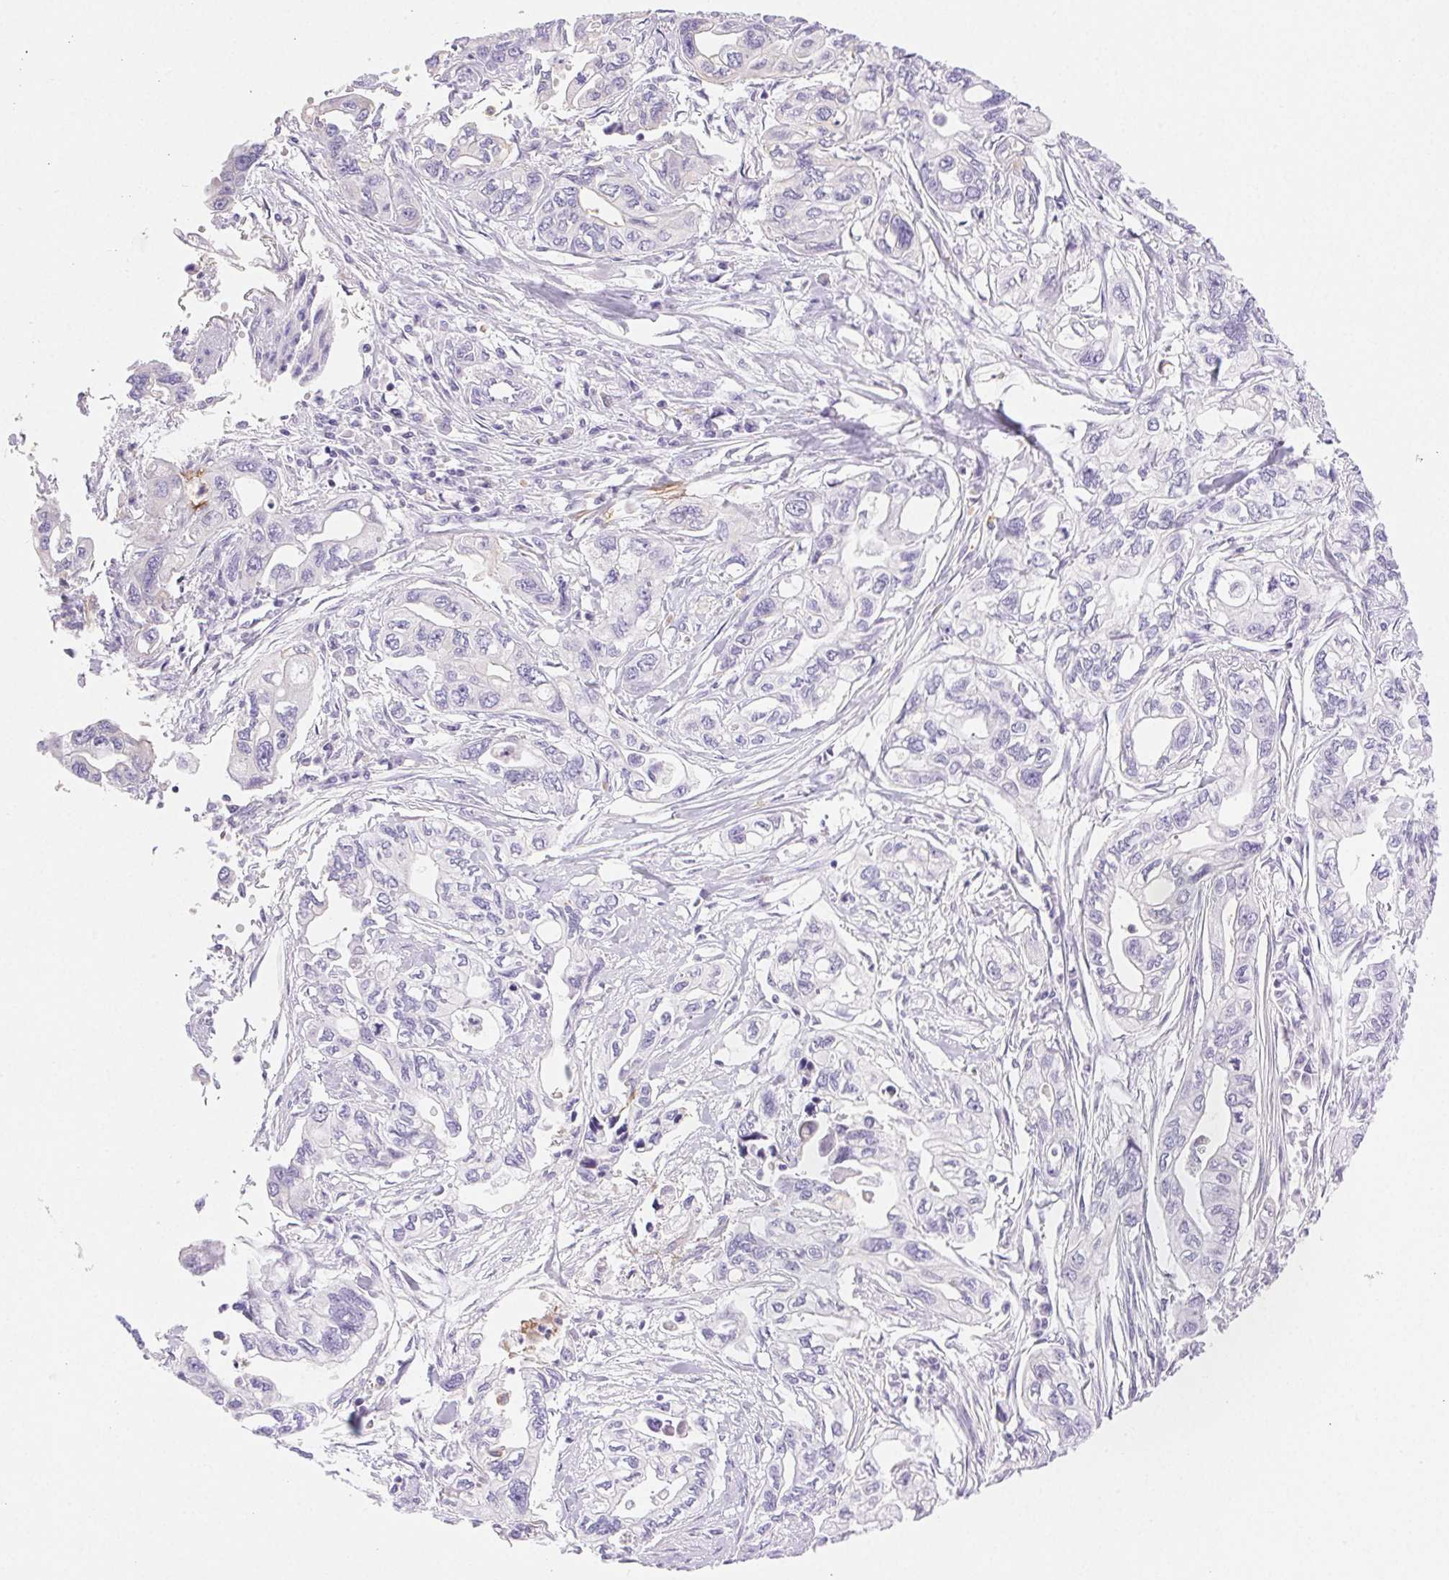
{"staining": {"intensity": "negative", "quantity": "none", "location": "none"}, "tissue": "pancreatic cancer", "cell_type": "Tumor cells", "image_type": "cancer", "snomed": [{"axis": "morphology", "description": "Adenocarcinoma, NOS"}, {"axis": "topography", "description": "Pancreas"}], "caption": "There is no significant staining in tumor cells of pancreatic cancer. The staining was performed using DAB to visualize the protein expression in brown, while the nuclei were stained in blue with hematoxylin (Magnification: 20x).", "gene": "FGA", "patient": {"sex": "male", "age": 68}}